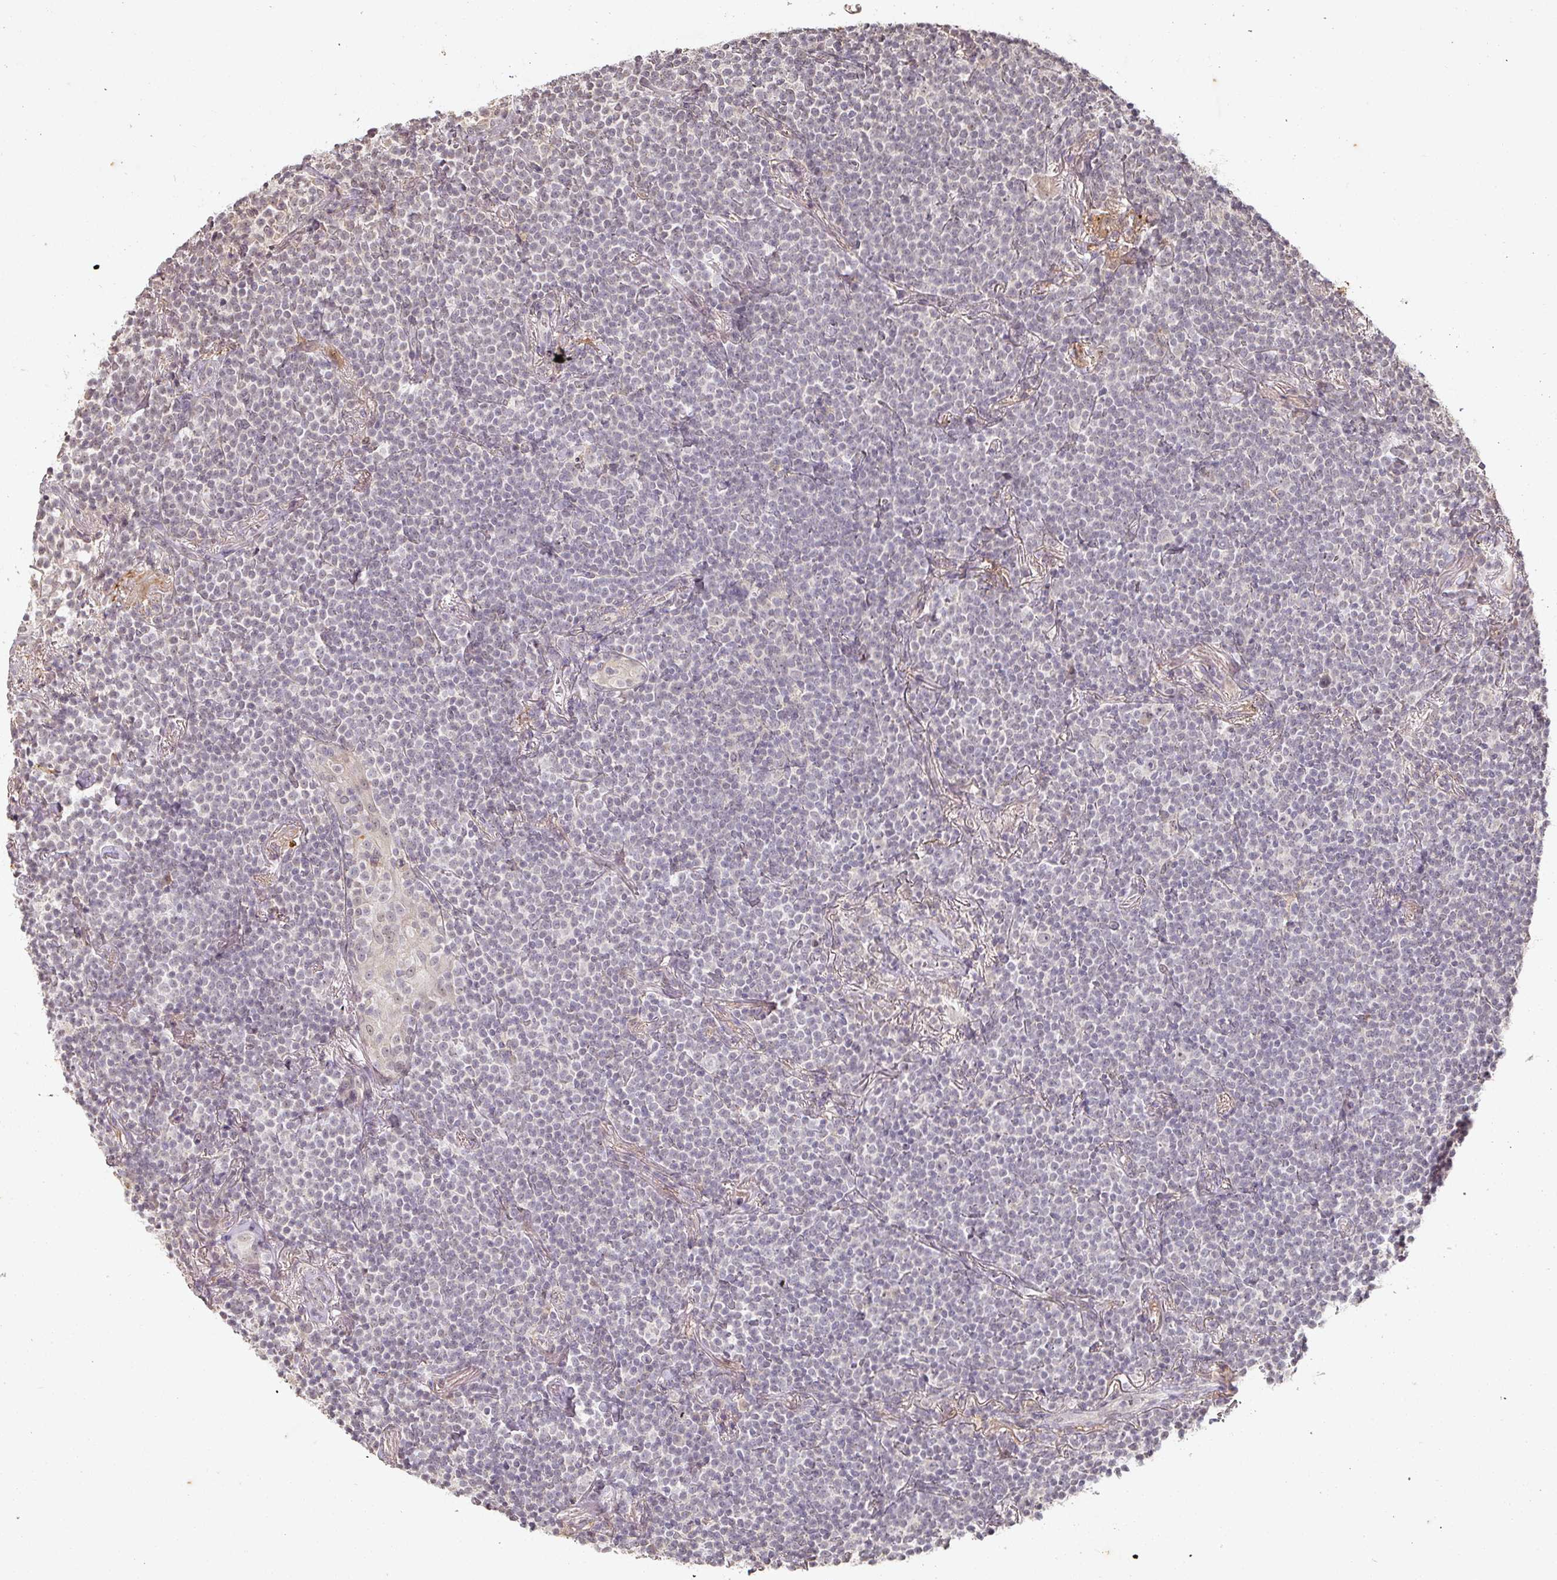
{"staining": {"intensity": "negative", "quantity": "none", "location": "none"}, "tissue": "lymphoma", "cell_type": "Tumor cells", "image_type": "cancer", "snomed": [{"axis": "morphology", "description": "Malignant lymphoma, non-Hodgkin's type, Low grade"}, {"axis": "topography", "description": "Lung"}], "caption": "Immunohistochemistry photomicrograph of neoplastic tissue: malignant lymphoma, non-Hodgkin's type (low-grade) stained with DAB (3,3'-diaminobenzidine) displays no significant protein staining in tumor cells.", "gene": "CAPN5", "patient": {"sex": "female", "age": 71}}